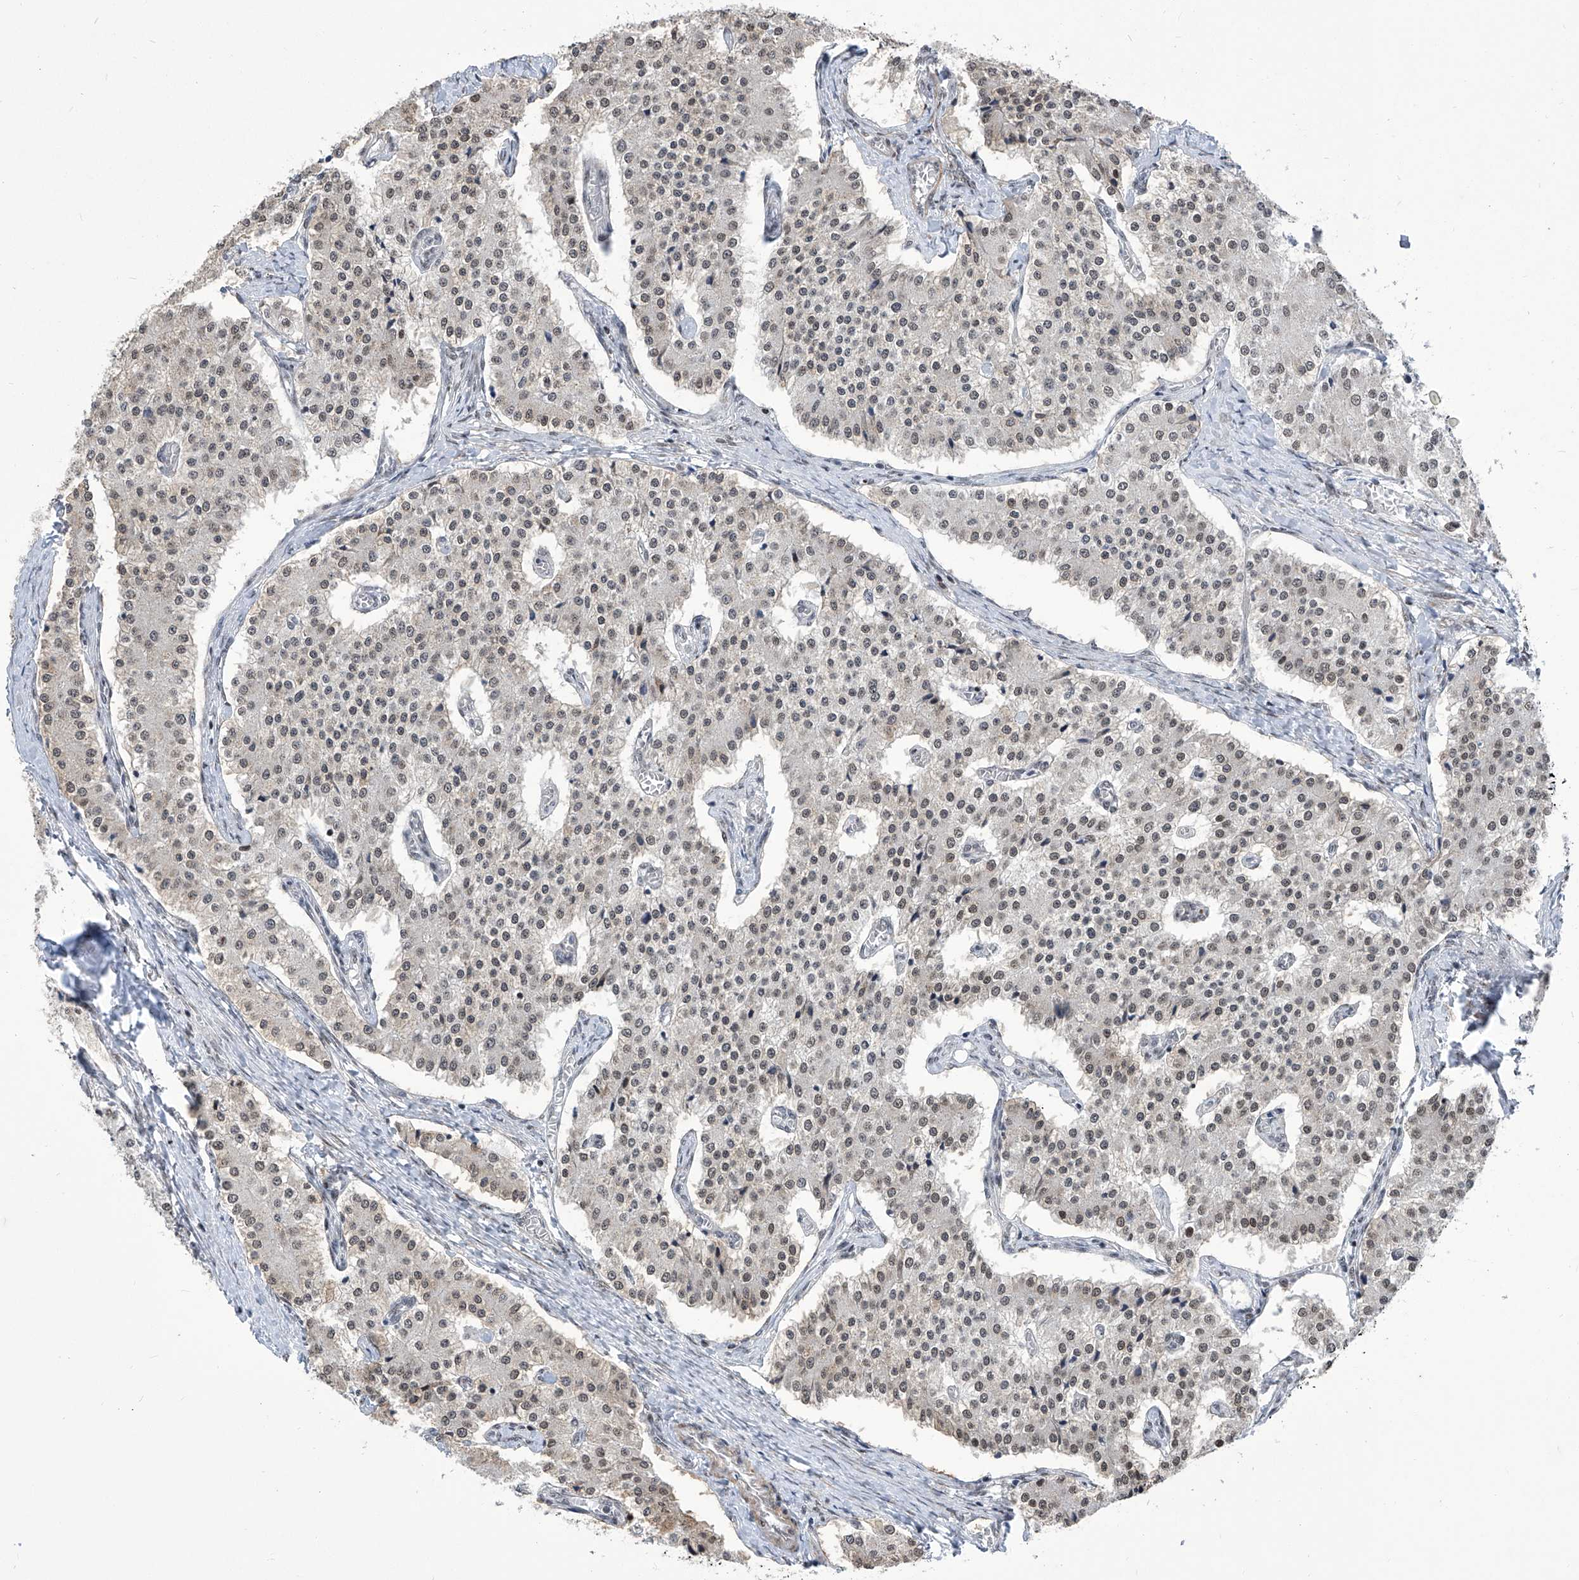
{"staining": {"intensity": "weak", "quantity": "<25%", "location": "nuclear"}, "tissue": "carcinoid", "cell_type": "Tumor cells", "image_type": "cancer", "snomed": [{"axis": "morphology", "description": "Carcinoid, malignant, NOS"}, {"axis": "topography", "description": "Colon"}], "caption": "High magnification brightfield microscopy of malignant carcinoid stained with DAB (brown) and counterstained with hematoxylin (blue): tumor cells show no significant expression. (DAB immunohistochemistry, high magnification).", "gene": "CEP290", "patient": {"sex": "female", "age": 52}}